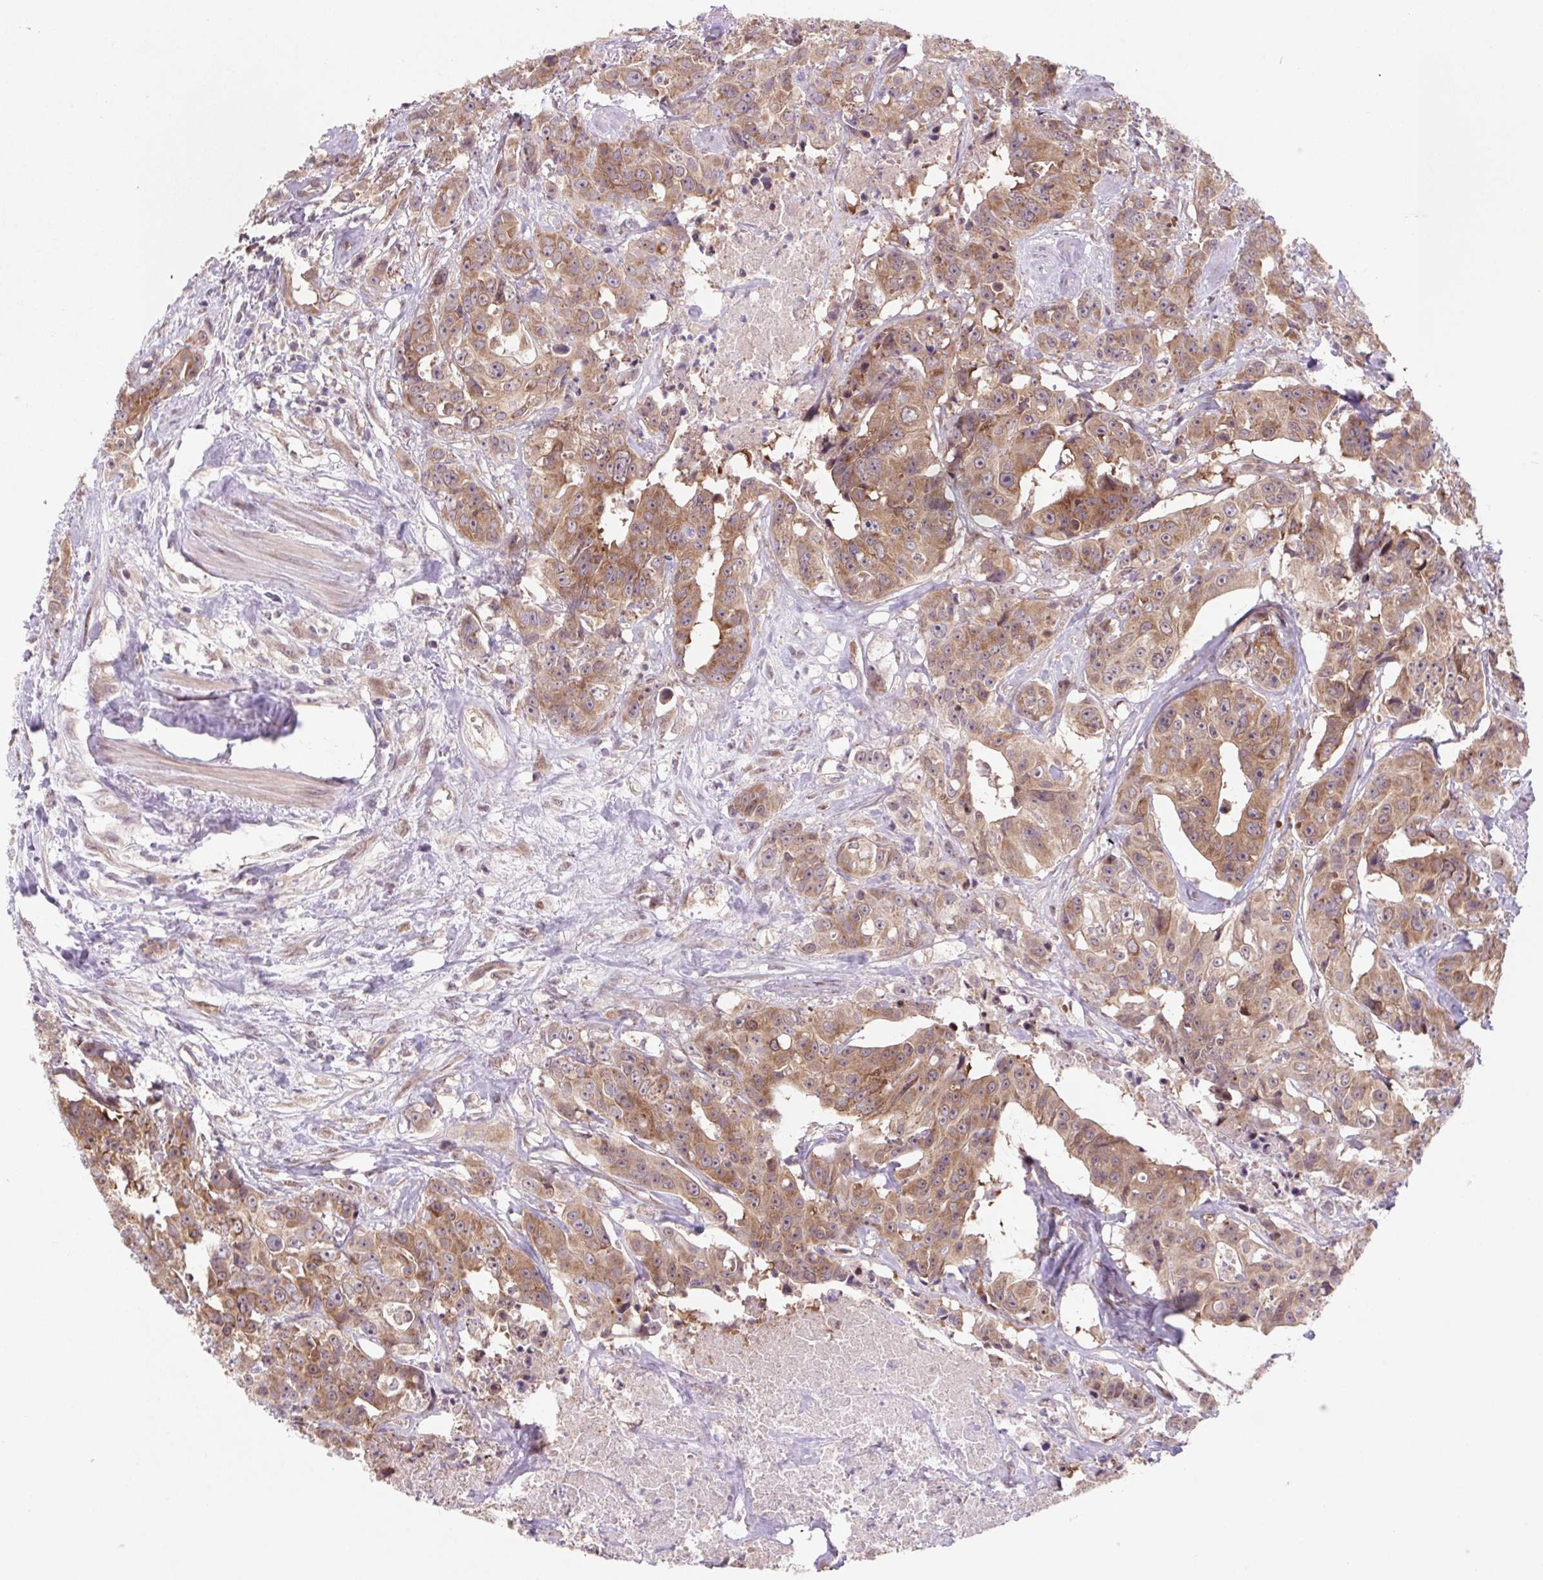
{"staining": {"intensity": "moderate", "quantity": ">75%", "location": "cytoplasmic/membranous,nuclear"}, "tissue": "colorectal cancer", "cell_type": "Tumor cells", "image_type": "cancer", "snomed": [{"axis": "morphology", "description": "Adenocarcinoma, NOS"}, {"axis": "topography", "description": "Rectum"}], "caption": "Colorectal cancer (adenocarcinoma) stained with IHC displays moderate cytoplasmic/membranous and nuclear expression in about >75% of tumor cells.", "gene": "HFE", "patient": {"sex": "female", "age": 62}}